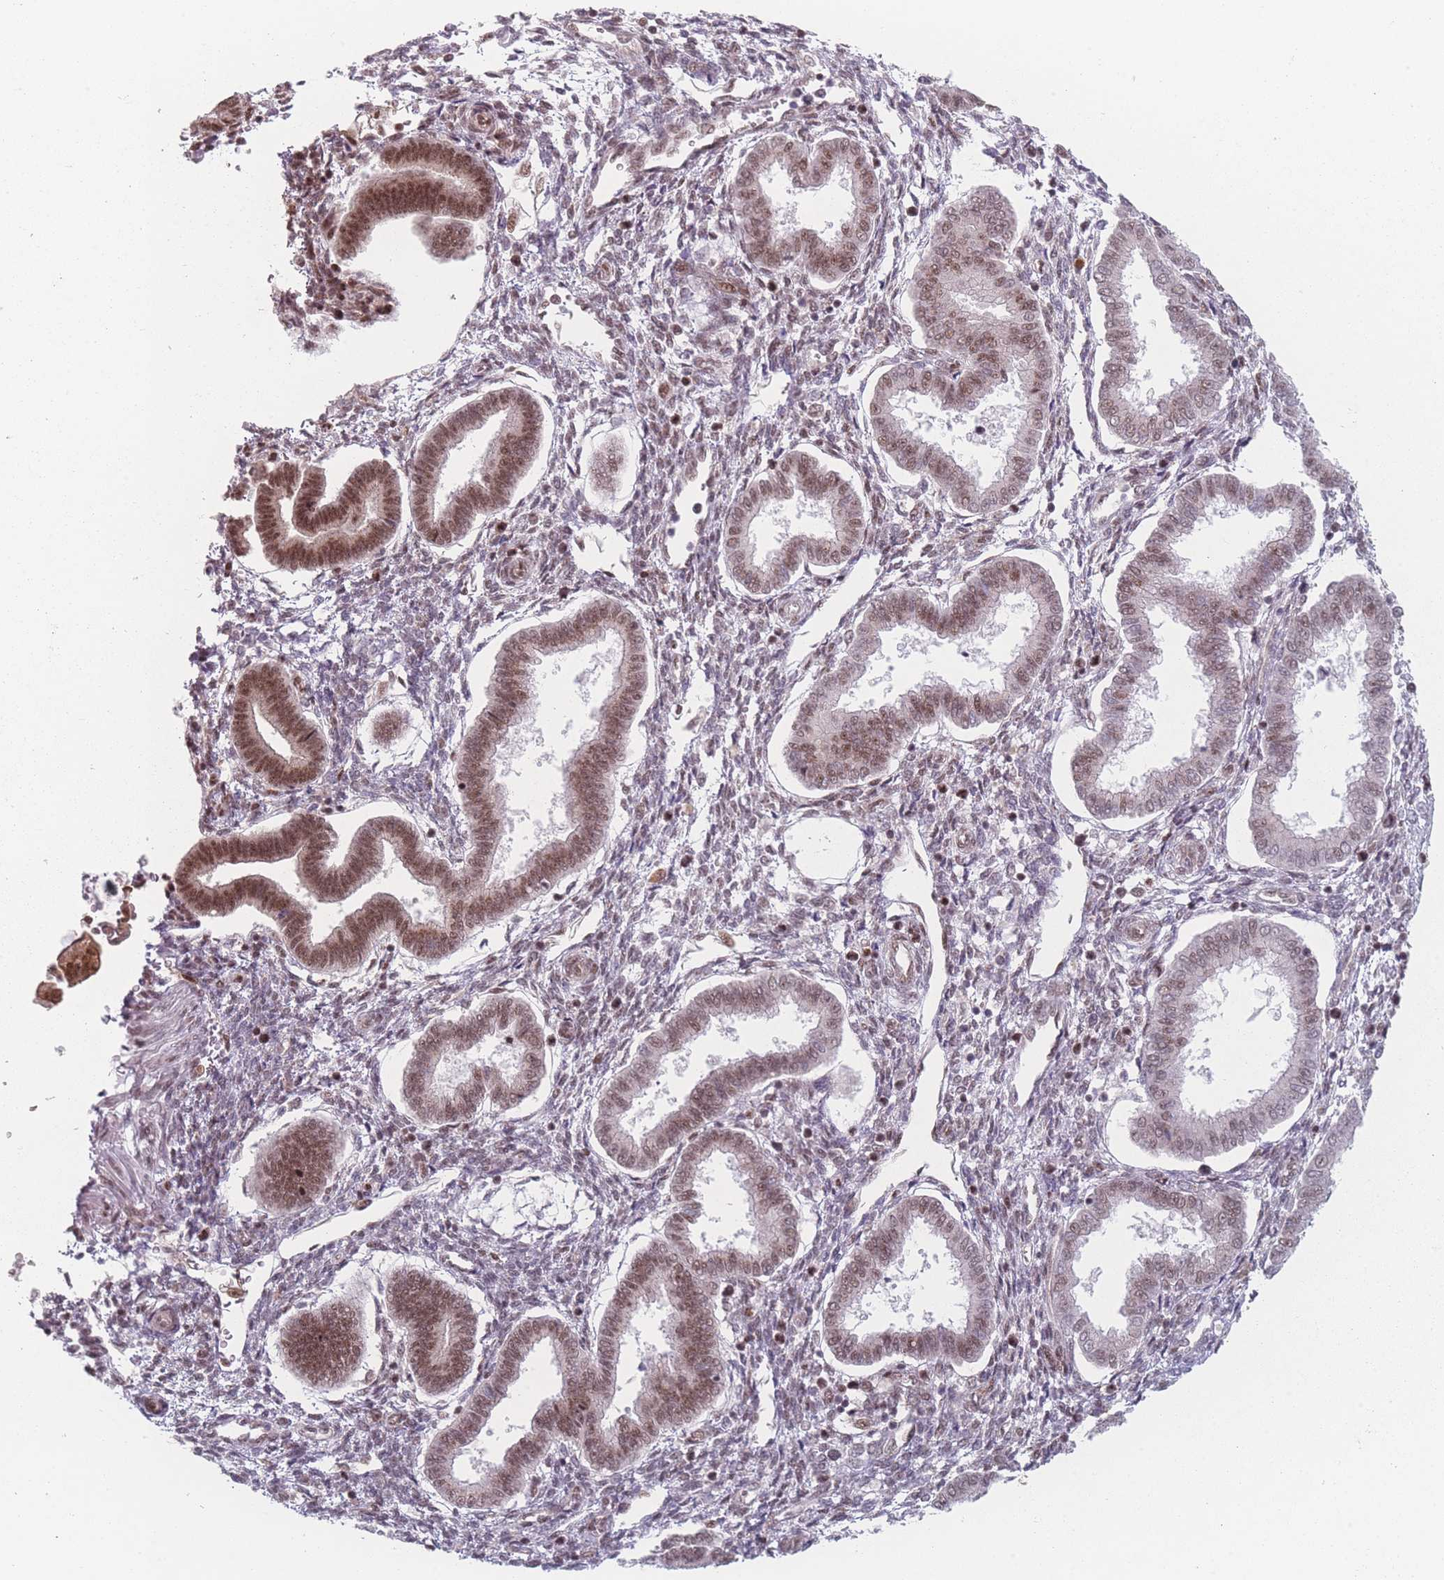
{"staining": {"intensity": "negative", "quantity": "none", "location": "none"}, "tissue": "endometrium", "cell_type": "Cells in endometrial stroma", "image_type": "normal", "snomed": [{"axis": "morphology", "description": "Normal tissue, NOS"}, {"axis": "topography", "description": "Endometrium"}], "caption": "Immunohistochemistry (IHC) of benign endometrium shows no positivity in cells in endometrial stroma.", "gene": "ZC3H14", "patient": {"sex": "female", "age": 24}}